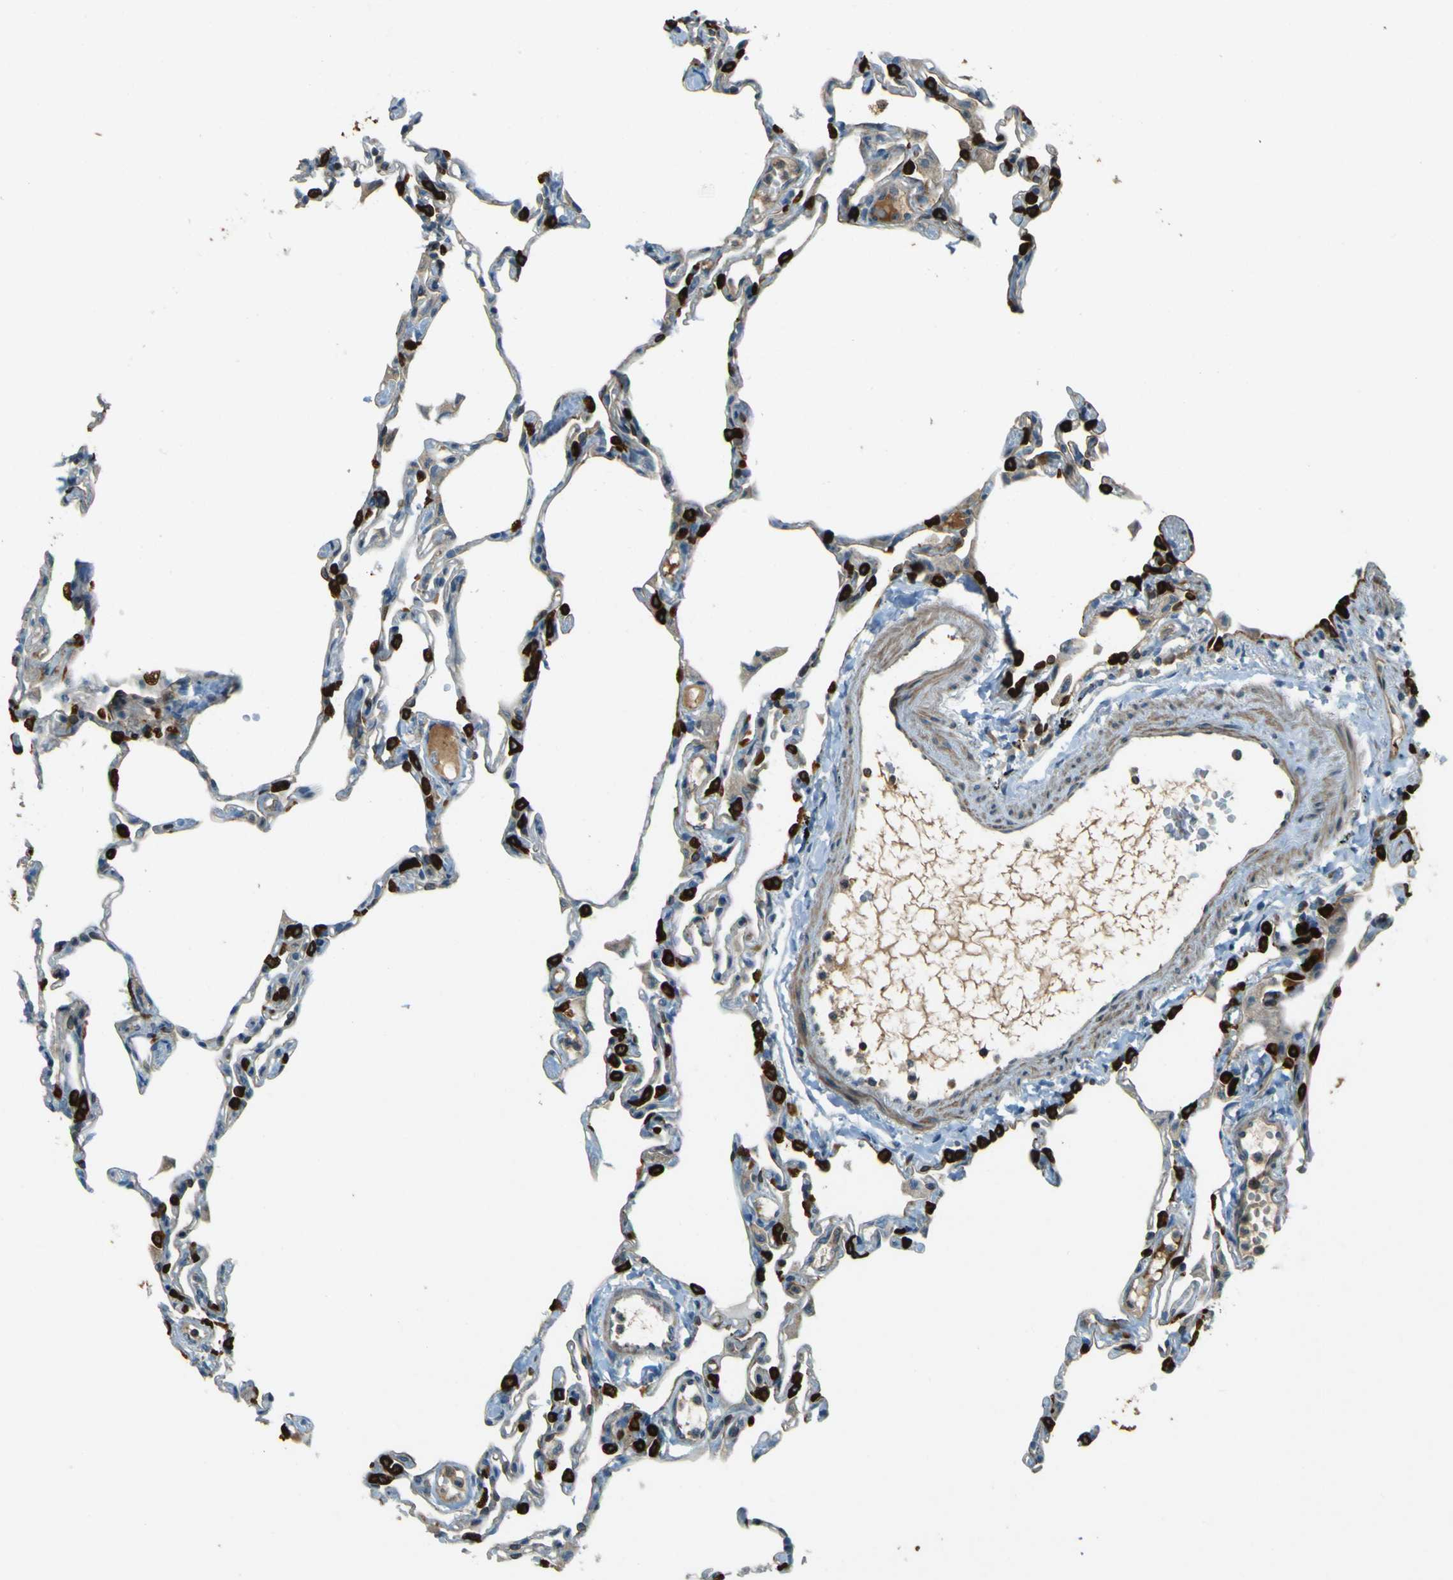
{"staining": {"intensity": "strong", "quantity": "25%-75%", "location": "cytoplasmic/membranous"}, "tissue": "lung", "cell_type": "Alveolar cells", "image_type": "normal", "snomed": [{"axis": "morphology", "description": "Normal tissue, NOS"}, {"axis": "topography", "description": "Lung"}], "caption": "Lung stained for a protein (brown) shows strong cytoplasmic/membranous positive expression in approximately 25%-75% of alveolar cells.", "gene": "LPCAT1", "patient": {"sex": "female", "age": 49}}